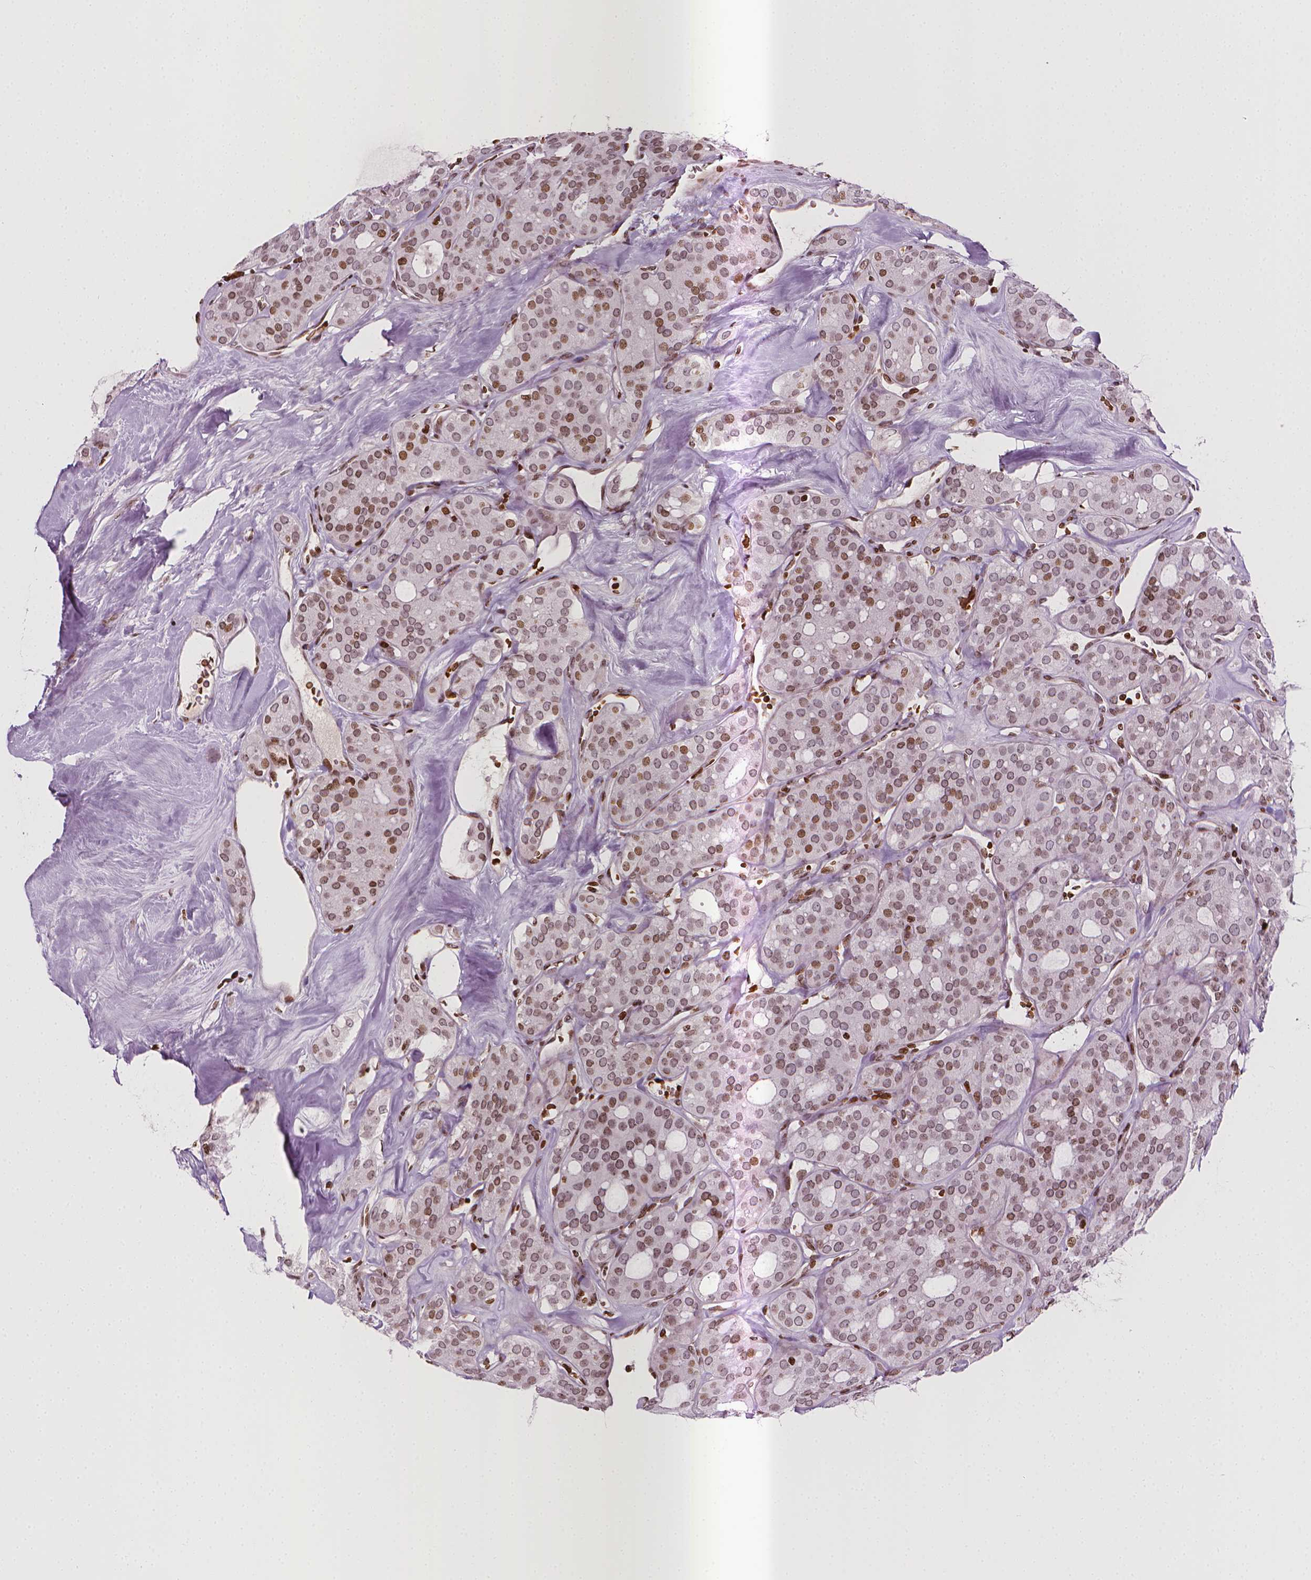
{"staining": {"intensity": "moderate", "quantity": "25%-75%", "location": "nuclear"}, "tissue": "thyroid cancer", "cell_type": "Tumor cells", "image_type": "cancer", "snomed": [{"axis": "morphology", "description": "Follicular adenoma carcinoma, NOS"}, {"axis": "topography", "description": "Thyroid gland"}], "caption": "A medium amount of moderate nuclear positivity is identified in approximately 25%-75% of tumor cells in thyroid follicular adenoma carcinoma tissue.", "gene": "PIP4K2A", "patient": {"sex": "male", "age": 75}}